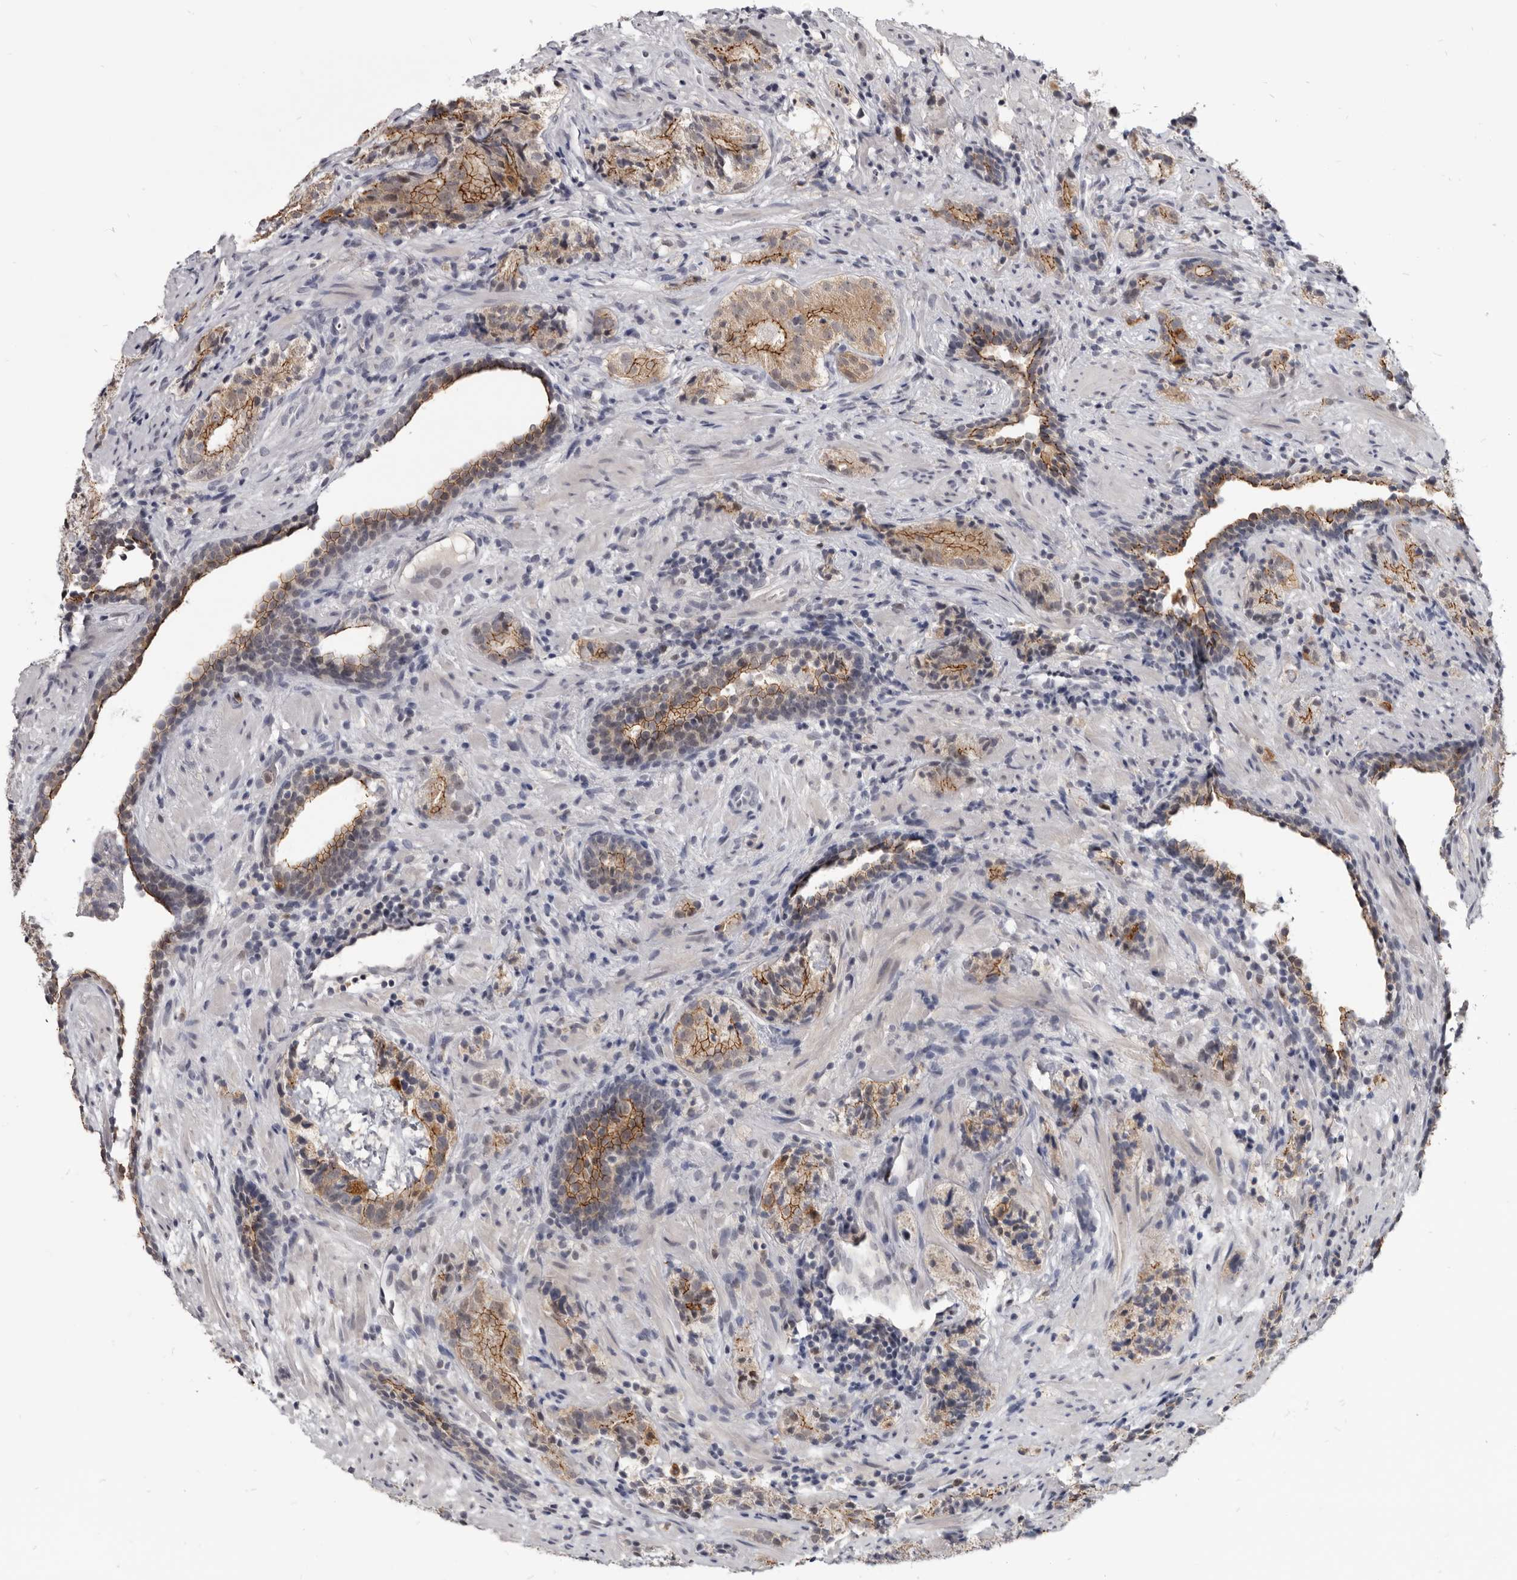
{"staining": {"intensity": "moderate", "quantity": ">75%", "location": "cytoplasmic/membranous,nuclear"}, "tissue": "prostate cancer", "cell_type": "Tumor cells", "image_type": "cancer", "snomed": [{"axis": "morphology", "description": "Adenocarcinoma, High grade"}, {"axis": "topography", "description": "Prostate"}], "caption": "Protein staining of prostate cancer (adenocarcinoma (high-grade)) tissue displays moderate cytoplasmic/membranous and nuclear expression in approximately >75% of tumor cells.", "gene": "CGN", "patient": {"sex": "male", "age": 56}}